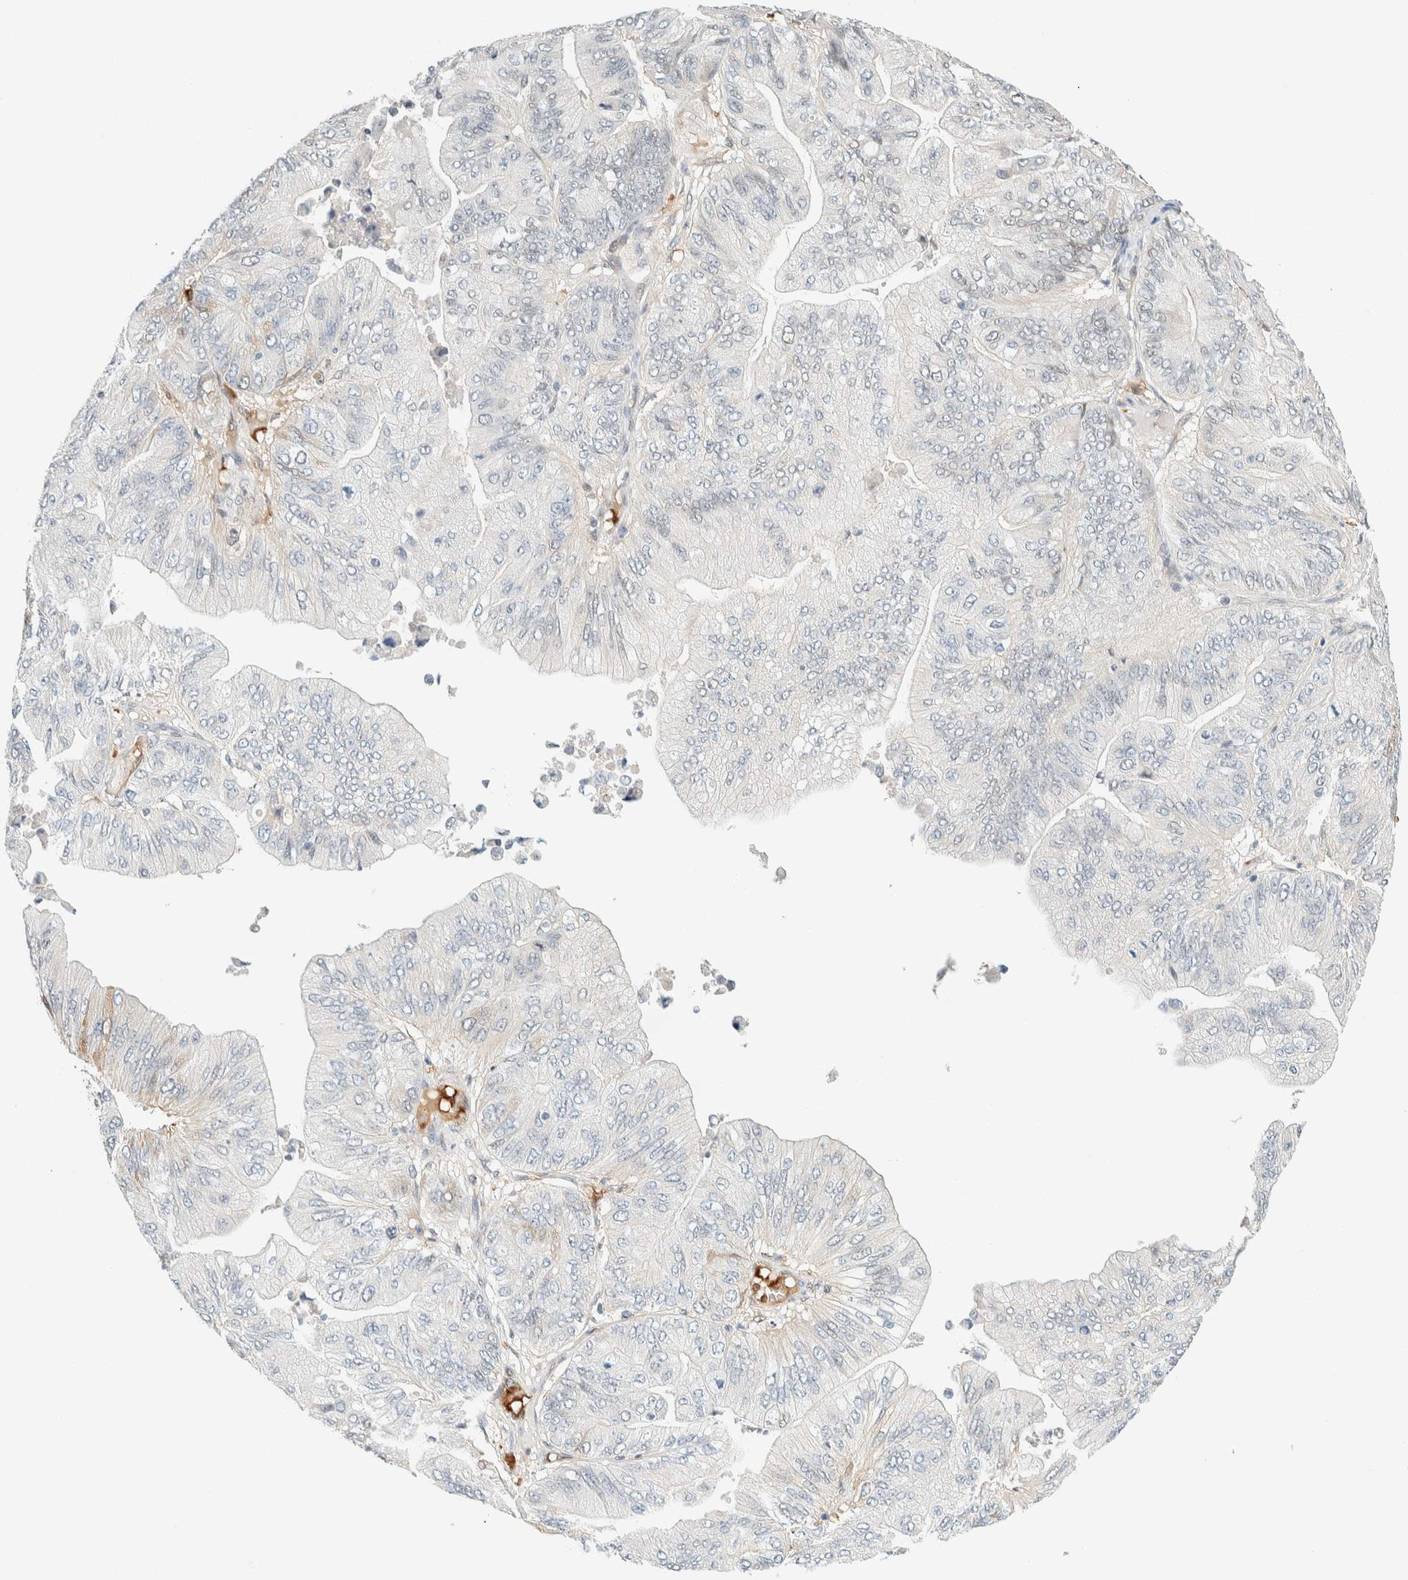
{"staining": {"intensity": "negative", "quantity": "none", "location": "none"}, "tissue": "ovarian cancer", "cell_type": "Tumor cells", "image_type": "cancer", "snomed": [{"axis": "morphology", "description": "Cystadenocarcinoma, mucinous, NOS"}, {"axis": "topography", "description": "Ovary"}], "caption": "A photomicrograph of ovarian cancer stained for a protein exhibits no brown staining in tumor cells. (DAB immunohistochemistry, high magnification).", "gene": "TSTD2", "patient": {"sex": "female", "age": 61}}